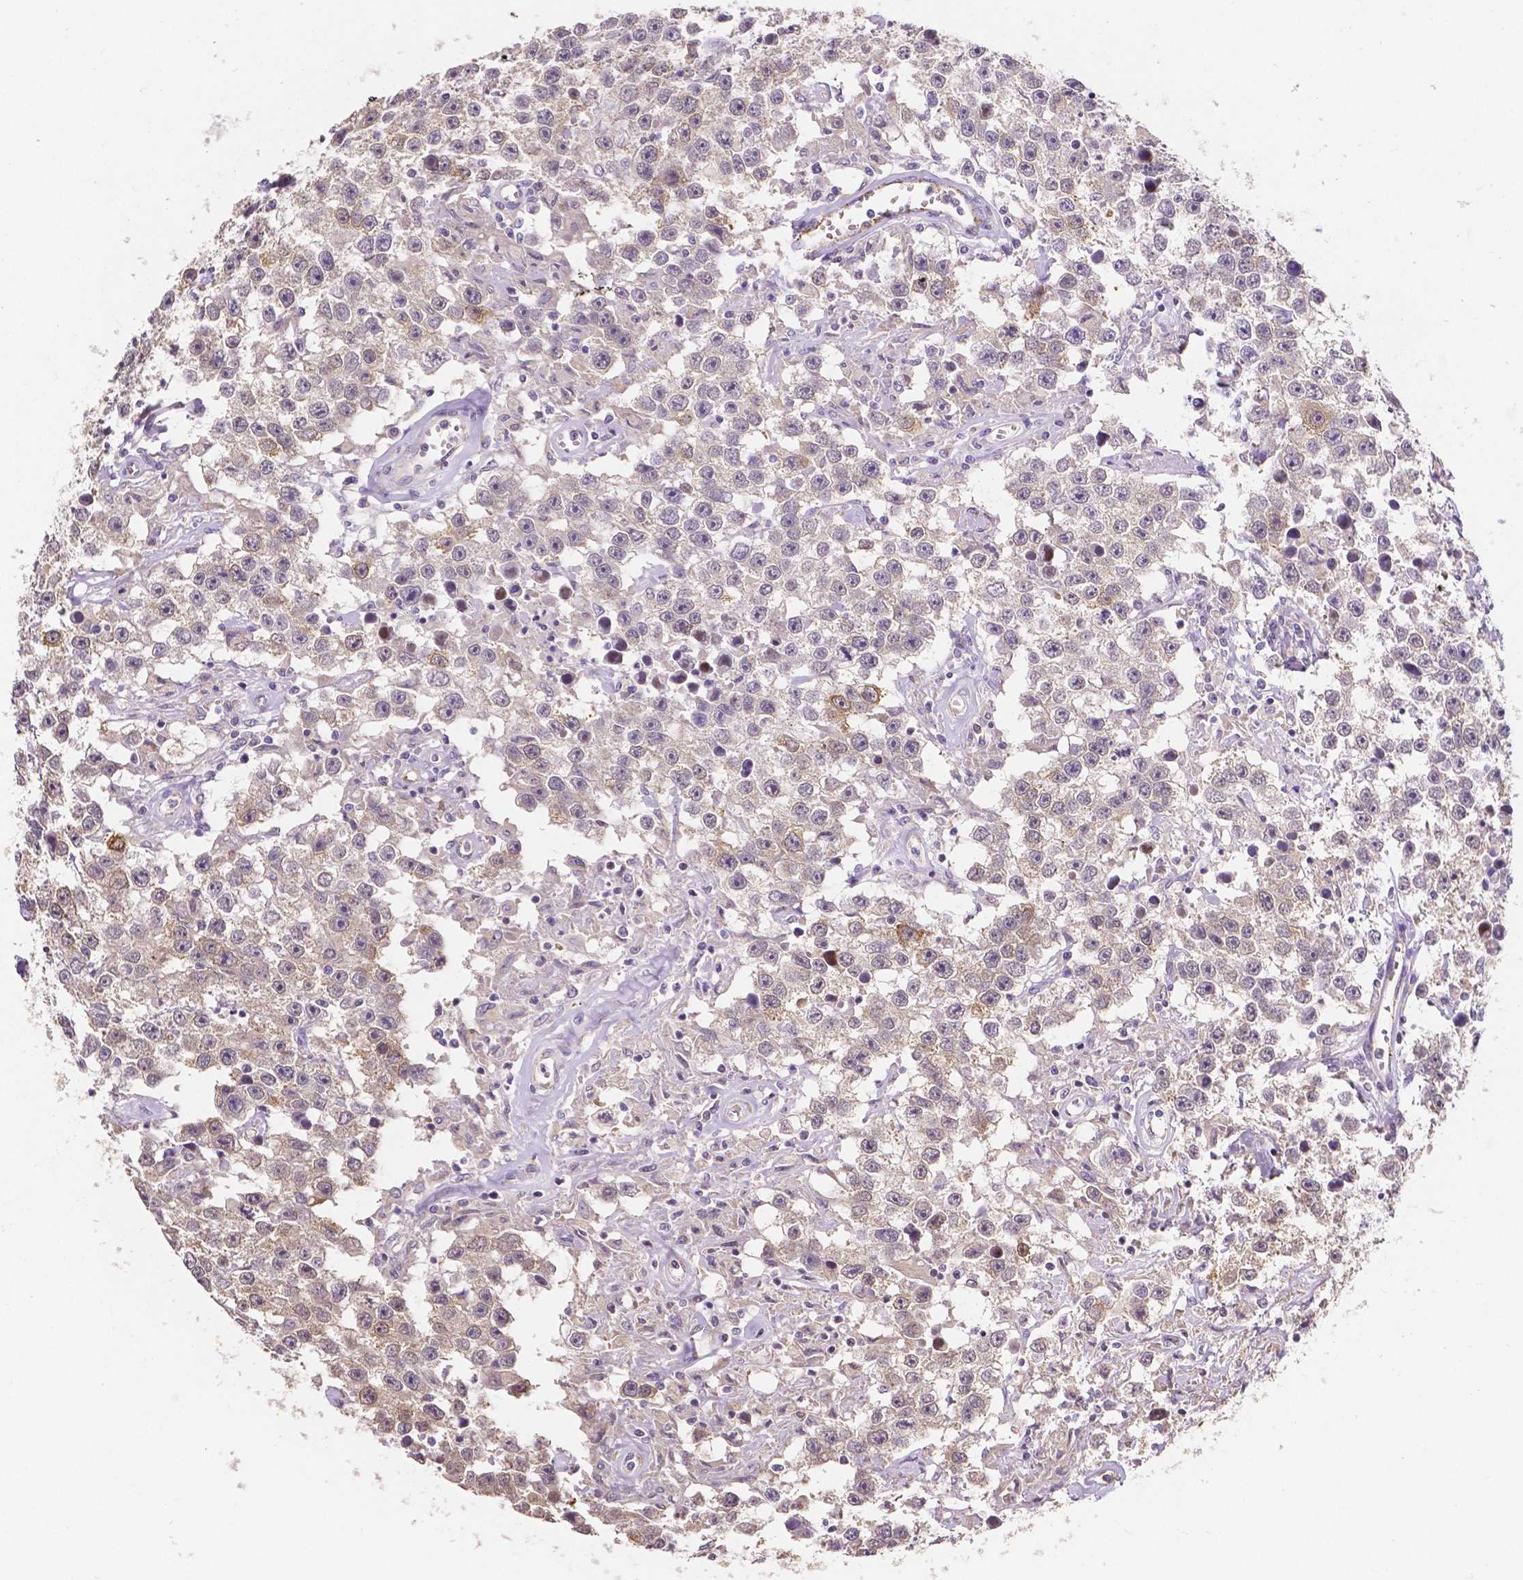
{"staining": {"intensity": "weak", "quantity": "<25%", "location": "cytoplasmic/membranous"}, "tissue": "testis cancer", "cell_type": "Tumor cells", "image_type": "cancer", "snomed": [{"axis": "morphology", "description": "Seminoma, NOS"}, {"axis": "topography", "description": "Testis"}], "caption": "Tumor cells are negative for protein expression in human testis cancer (seminoma).", "gene": "ELAVL2", "patient": {"sex": "male", "age": 43}}